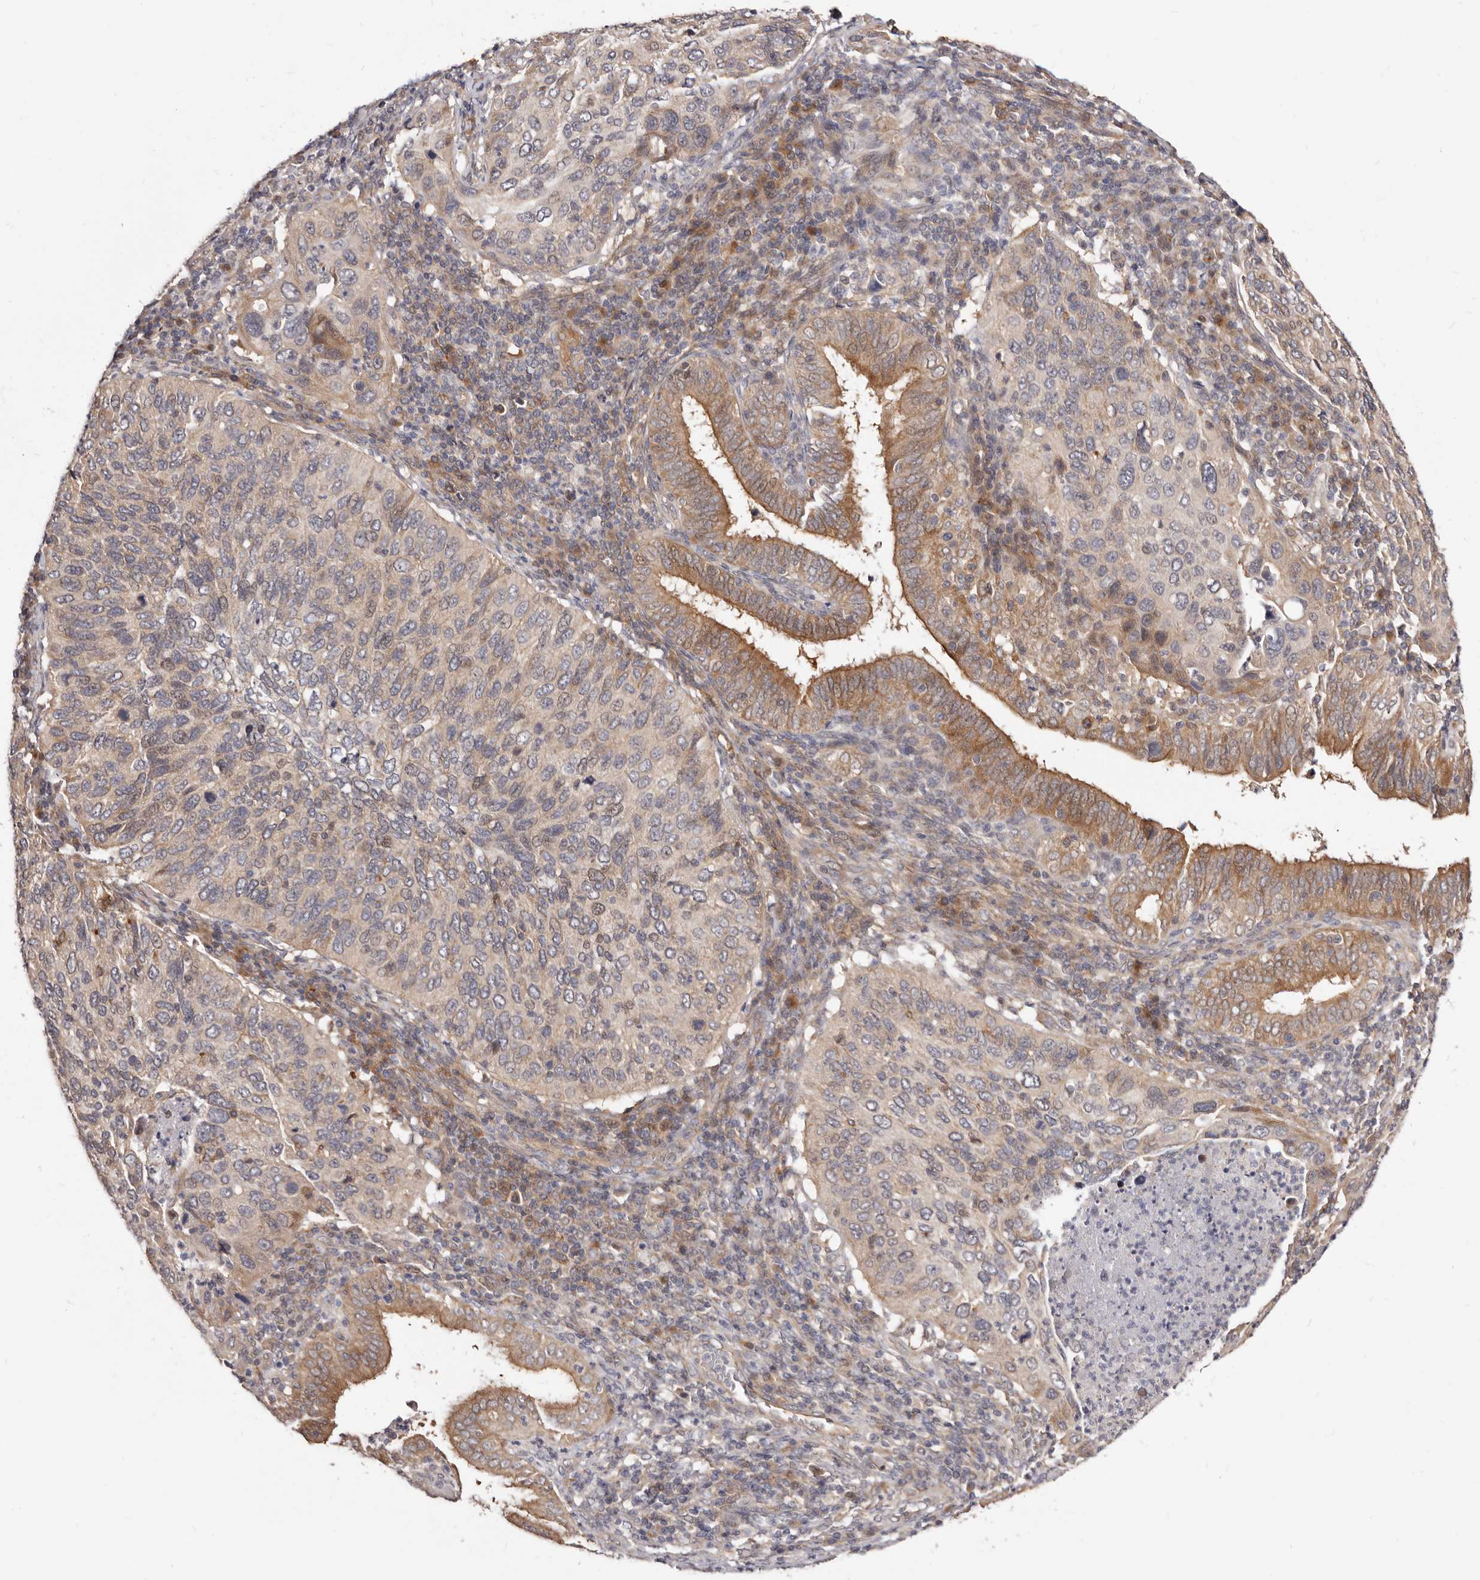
{"staining": {"intensity": "weak", "quantity": "<25%", "location": "cytoplasmic/membranous"}, "tissue": "cervical cancer", "cell_type": "Tumor cells", "image_type": "cancer", "snomed": [{"axis": "morphology", "description": "Squamous cell carcinoma, NOS"}, {"axis": "topography", "description": "Cervix"}], "caption": "The IHC image has no significant expression in tumor cells of cervical squamous cell carcinoma tissue.", "gene": "GPATCH4", "patient": {"sex": "female", "age": 38}}